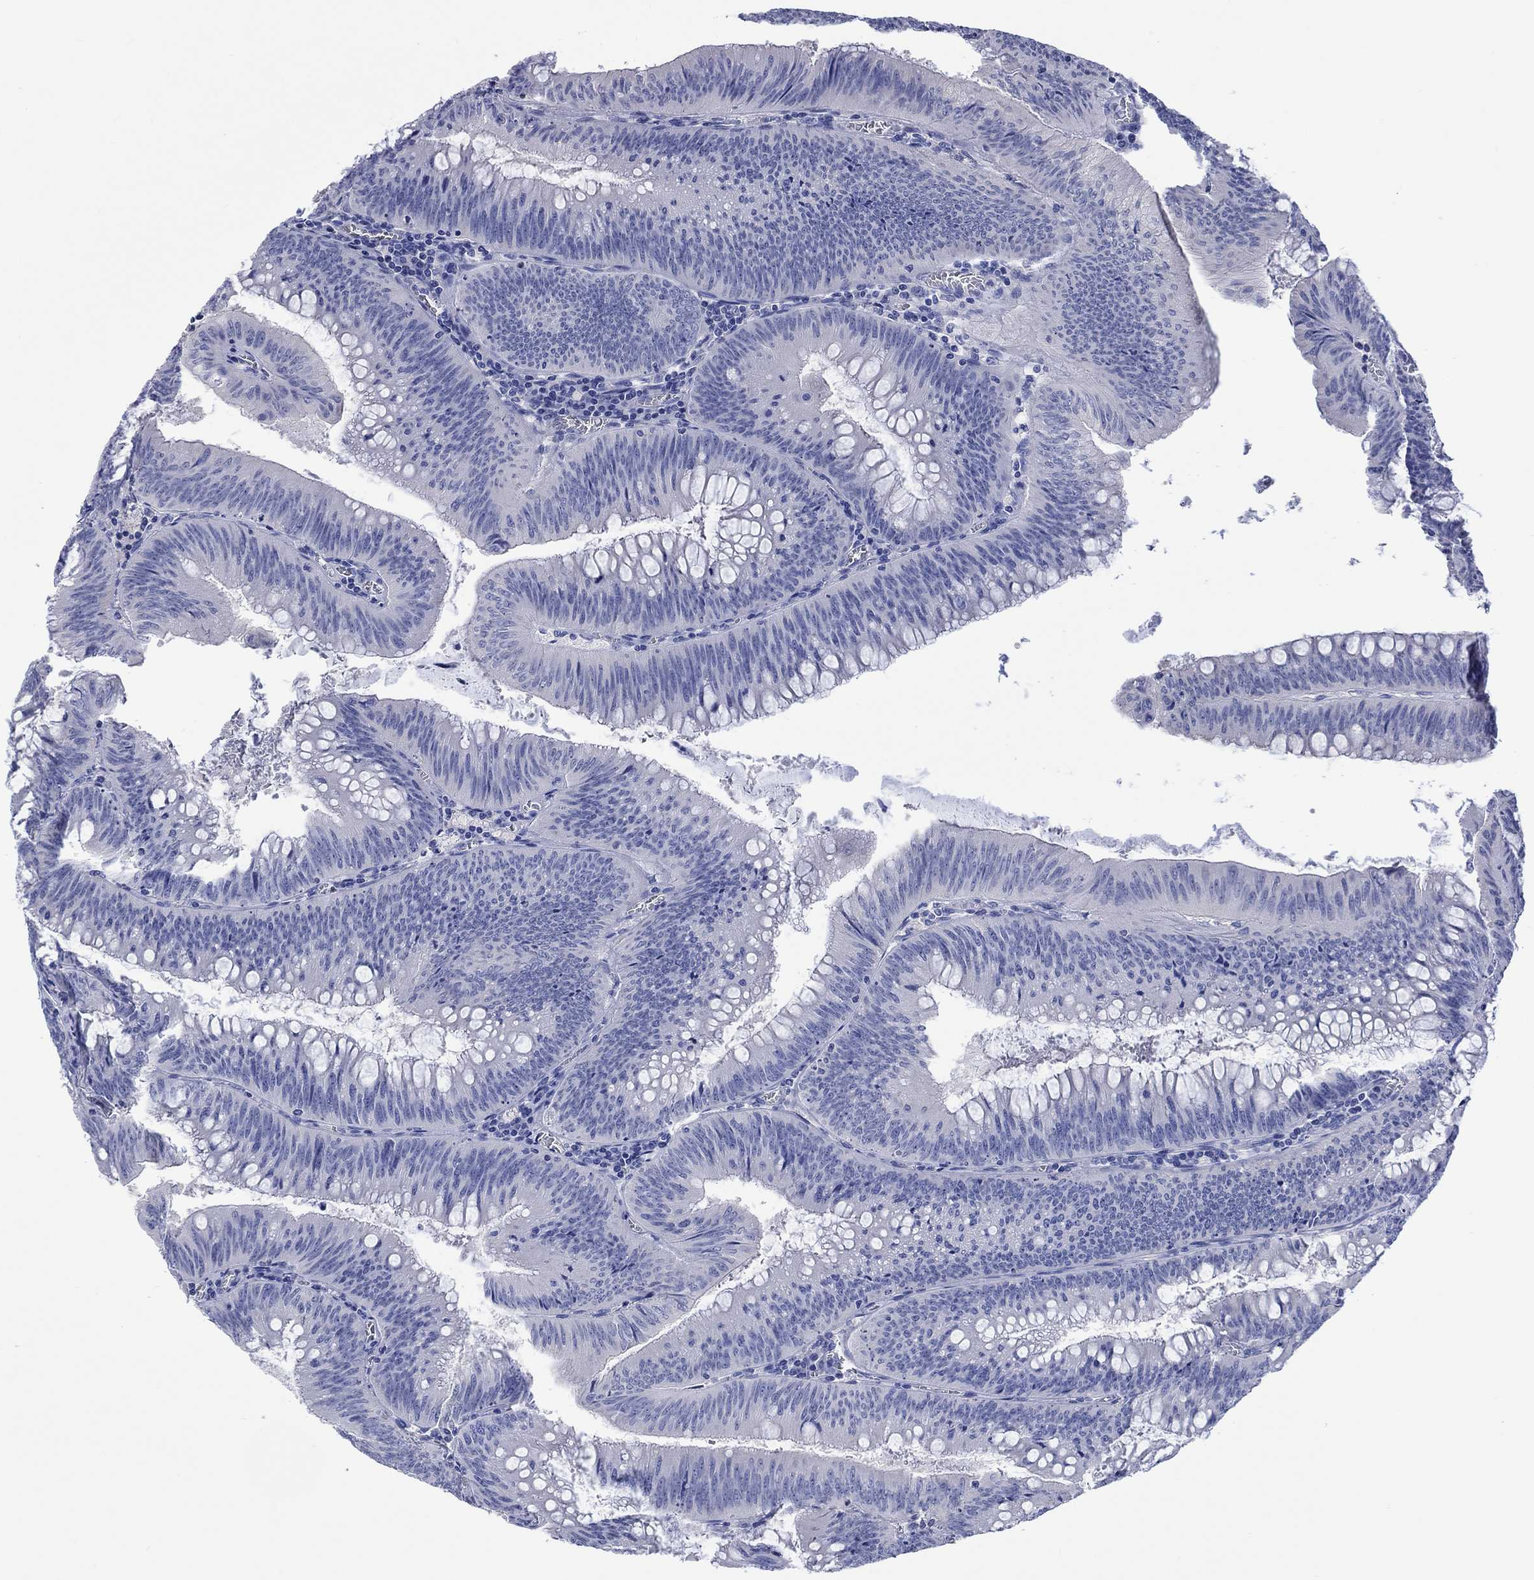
{"staining": {"intensity": "negative", "quantity": "none", "location": "none"}, "tissue": "colorectal cancer", "cell_type": "Tumor cells", "image_type": "cancer", "snomed": [{"axis": "morphology", "description": "Adenocarcinoma, NOS"}, {"axis": "topography", "description": "Rectum"}], "caption": "There is no significant positivity in tumor cells of adenocarcinoma (colorectal). (DAB immunohistochemistry (IHC) visualized using brightfield microscopy, high magnification).", "gene": "TOMM20L", "patient": {"sex": "female", "age": 72}}